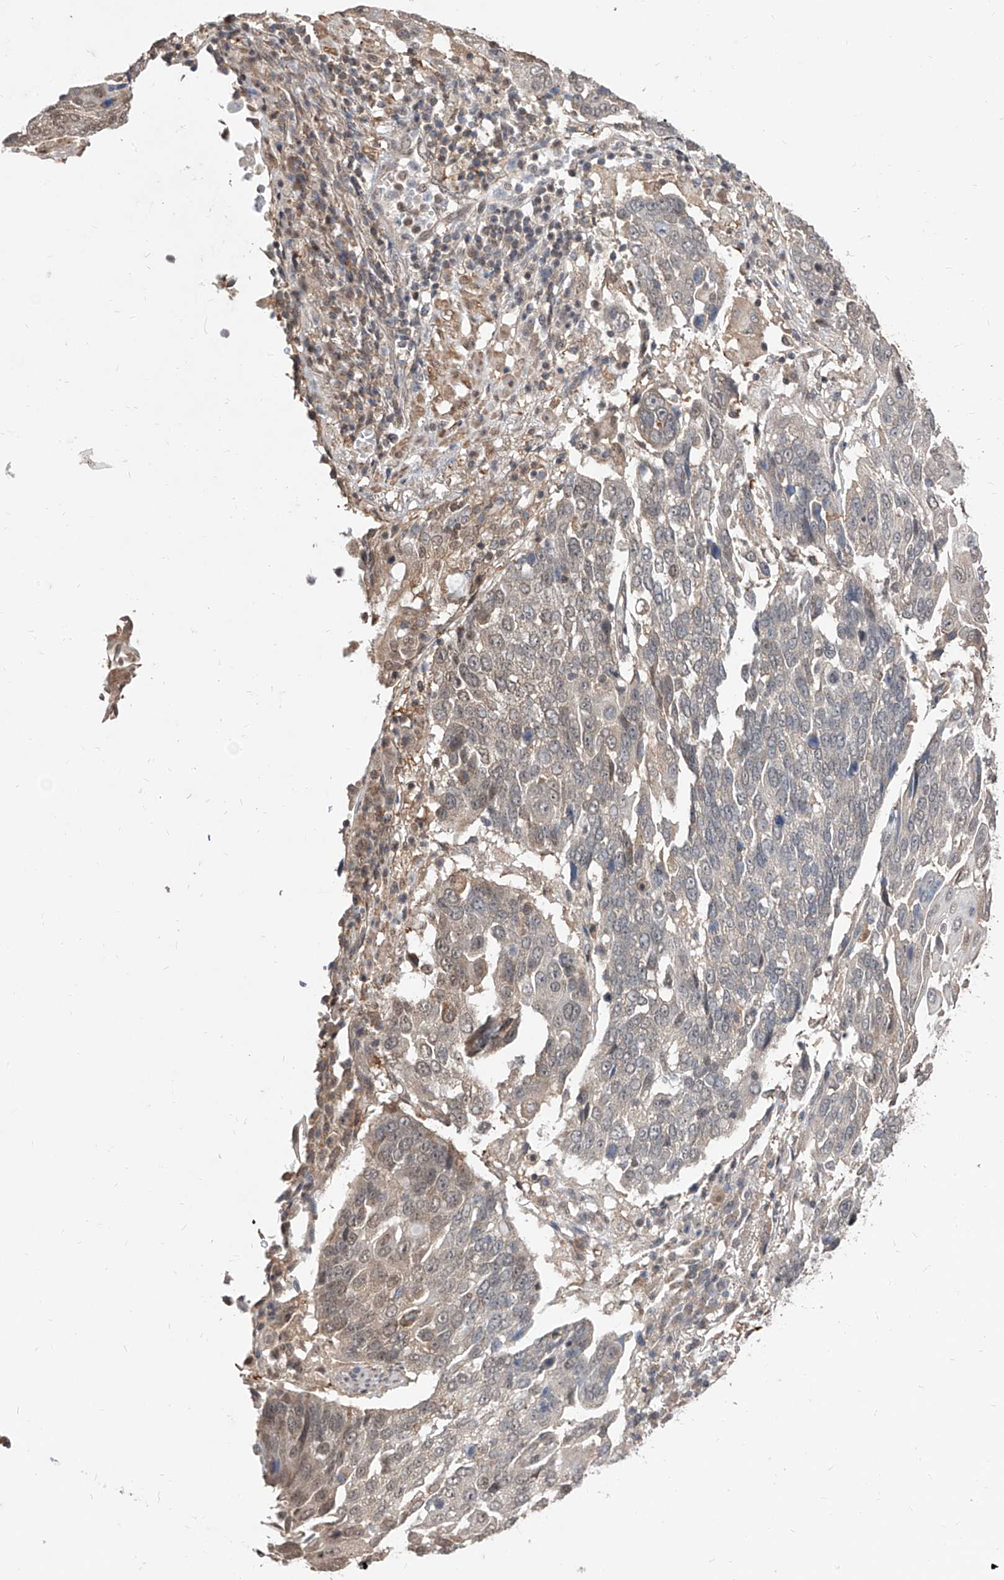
{"staining": {"intensity": "negative", "quantity": "none", "location": "none"}, "tissue": "lung cancer", "cell_type": "Tumor cells", "image_type": "cancer", "snomed": [{"axis": "morphology", "description": "Squamous cell carcinoma, NOS"}, {"axis": "topography", "description": "Lung"}], "caption": "Immunohistochemical staining of human lung cancer (squamous cell carcinoma) shows no significant positivity in tumor cells.", "gene": "C8orf82", "patient": {"sex": "male", "age": 66}}